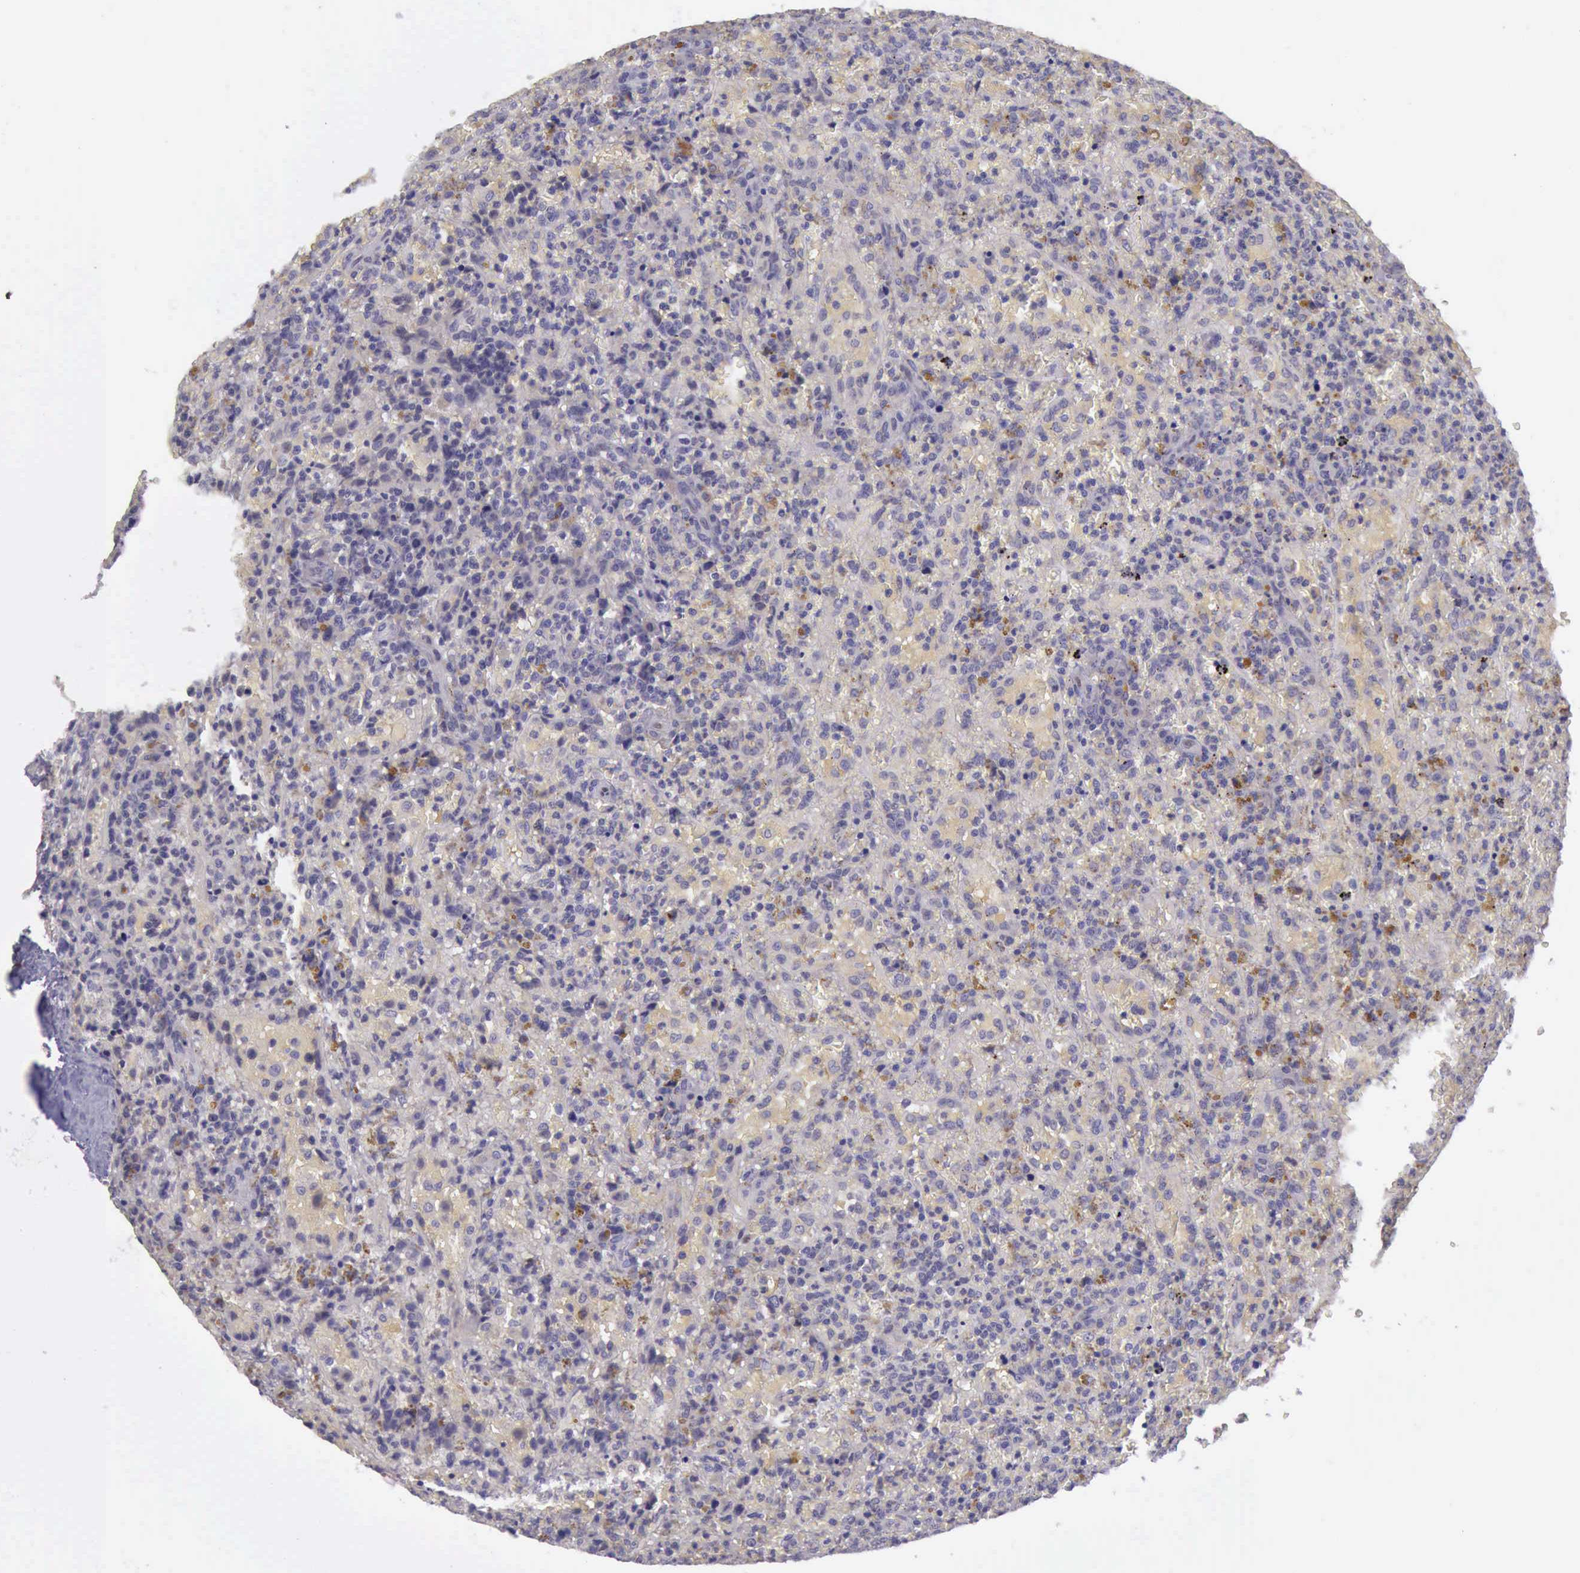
{"staining": {"intensity": "negative", "quantity": "none", "location": "none"}, "tissue": "lymphoma", "cell_type": "Tumor cells", "image_type": "cancer", "snomed": [{"axis": "morphology", "description": "Malignant lymphoma, non-Hodgkin's type, High grade"}, {"axis": "topography", "description": "Spleen"}, {"axis": "topography", "description": "Lymph node"}], "caption": "Immunohistochemistry (IHC) histopathology image of neoplastic tissue: malignant lymphoma, non-Hodgkin's type (high-grade) stained with DAB displays no significant protein expression in tumor cells.", "gene": "ARNT2", "patient": {"sex": "female", "age": 70}}